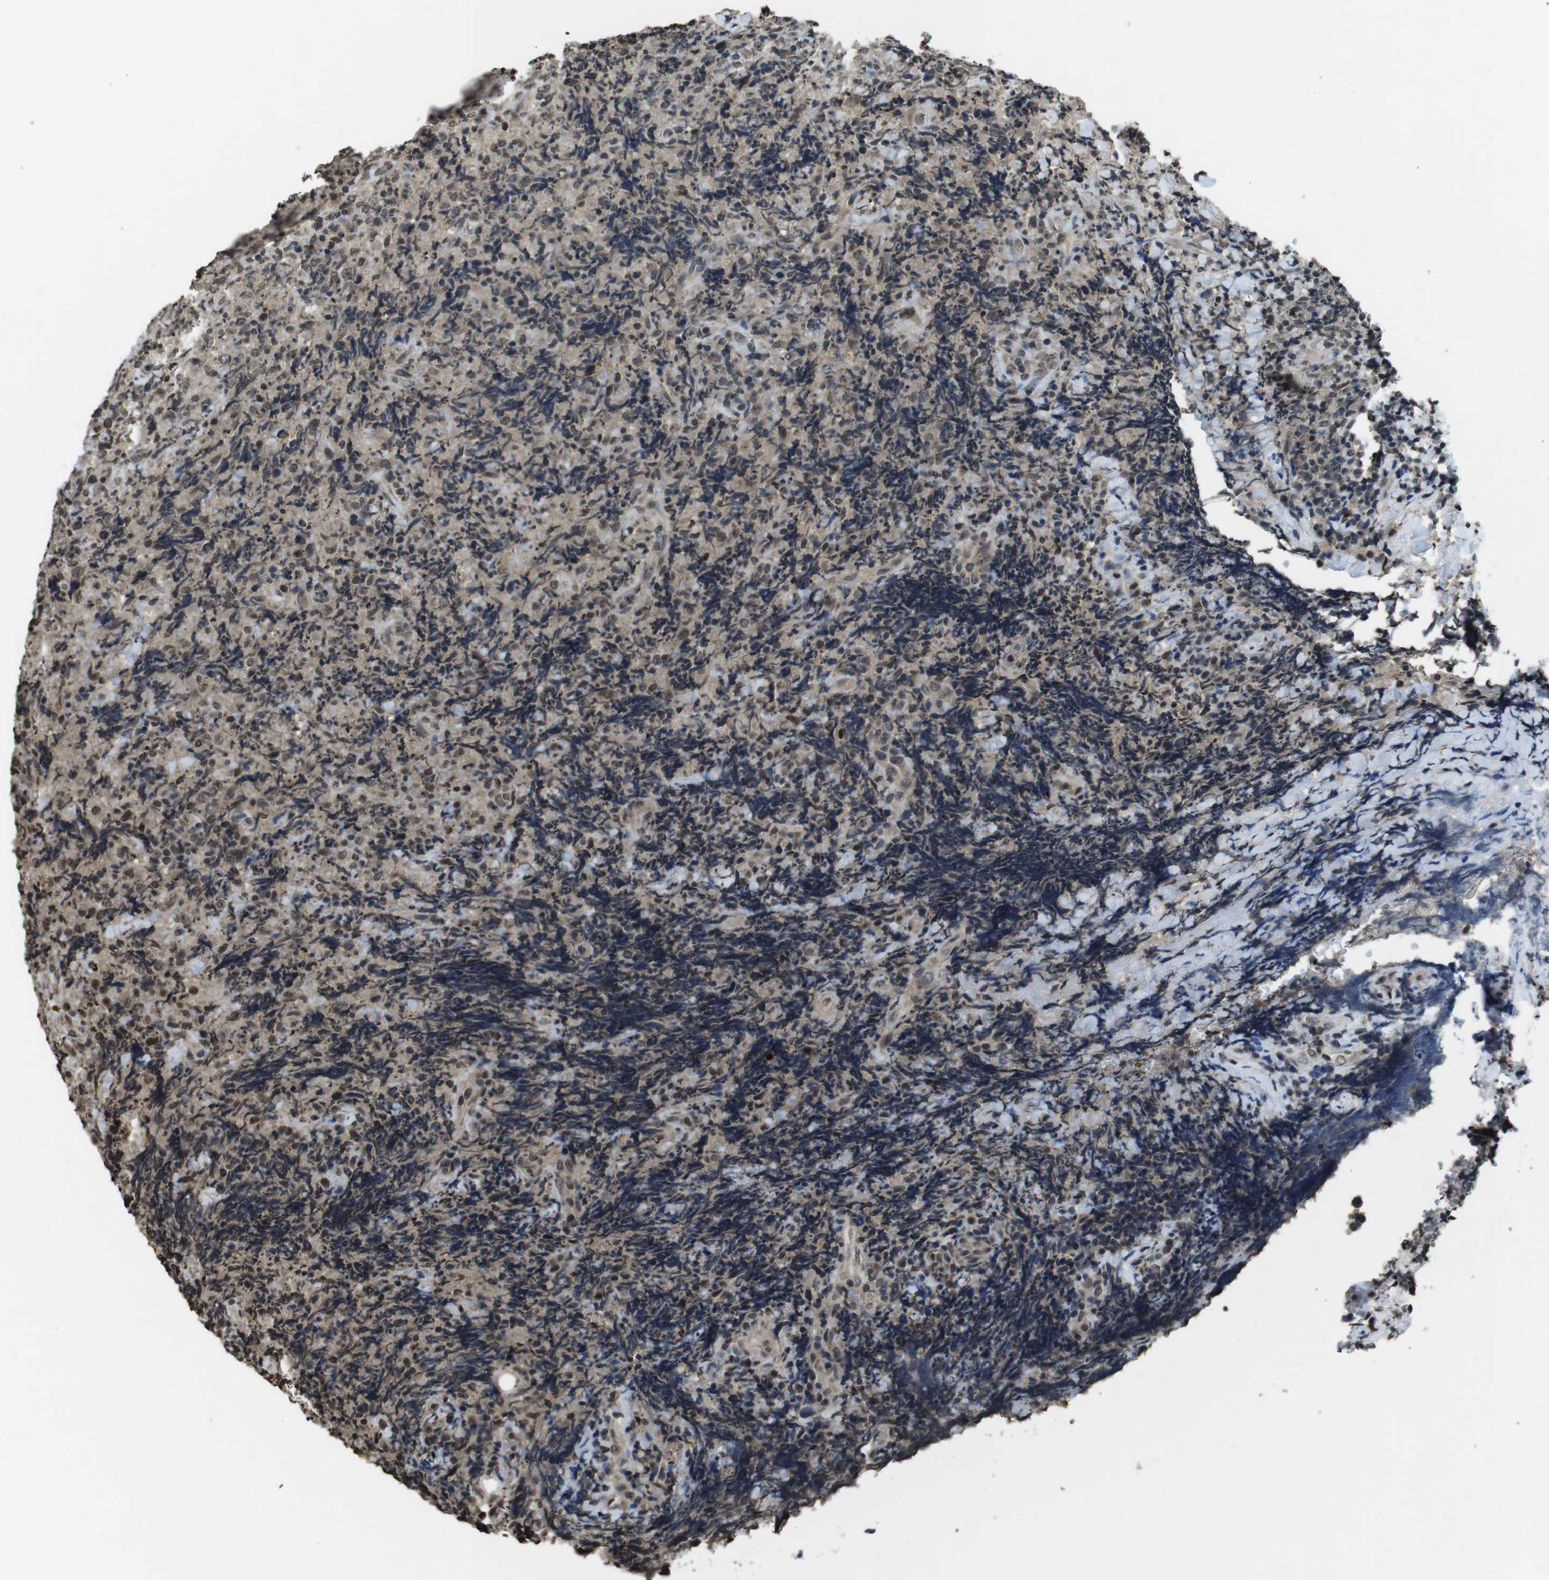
{"staining": {"intensity": "moderate", "quantity": "<25%", "location": "nuclear"}, "tissue": "lymphoma", "cell_type": "Tumor cells", "image_type": "cancer", "snomed": [{"axis": "morphology", "description": "Malignant lymphoma, non-Hodgkin's type, High grade"}, {"axis": "topography", "description": "Tonsil"}], "caption": "Moderate nuclear positivity is present in about <25% of tumor cells in lymphoma.", "gene": "MAF", "patient": {"sex": "female", "age": 36}}